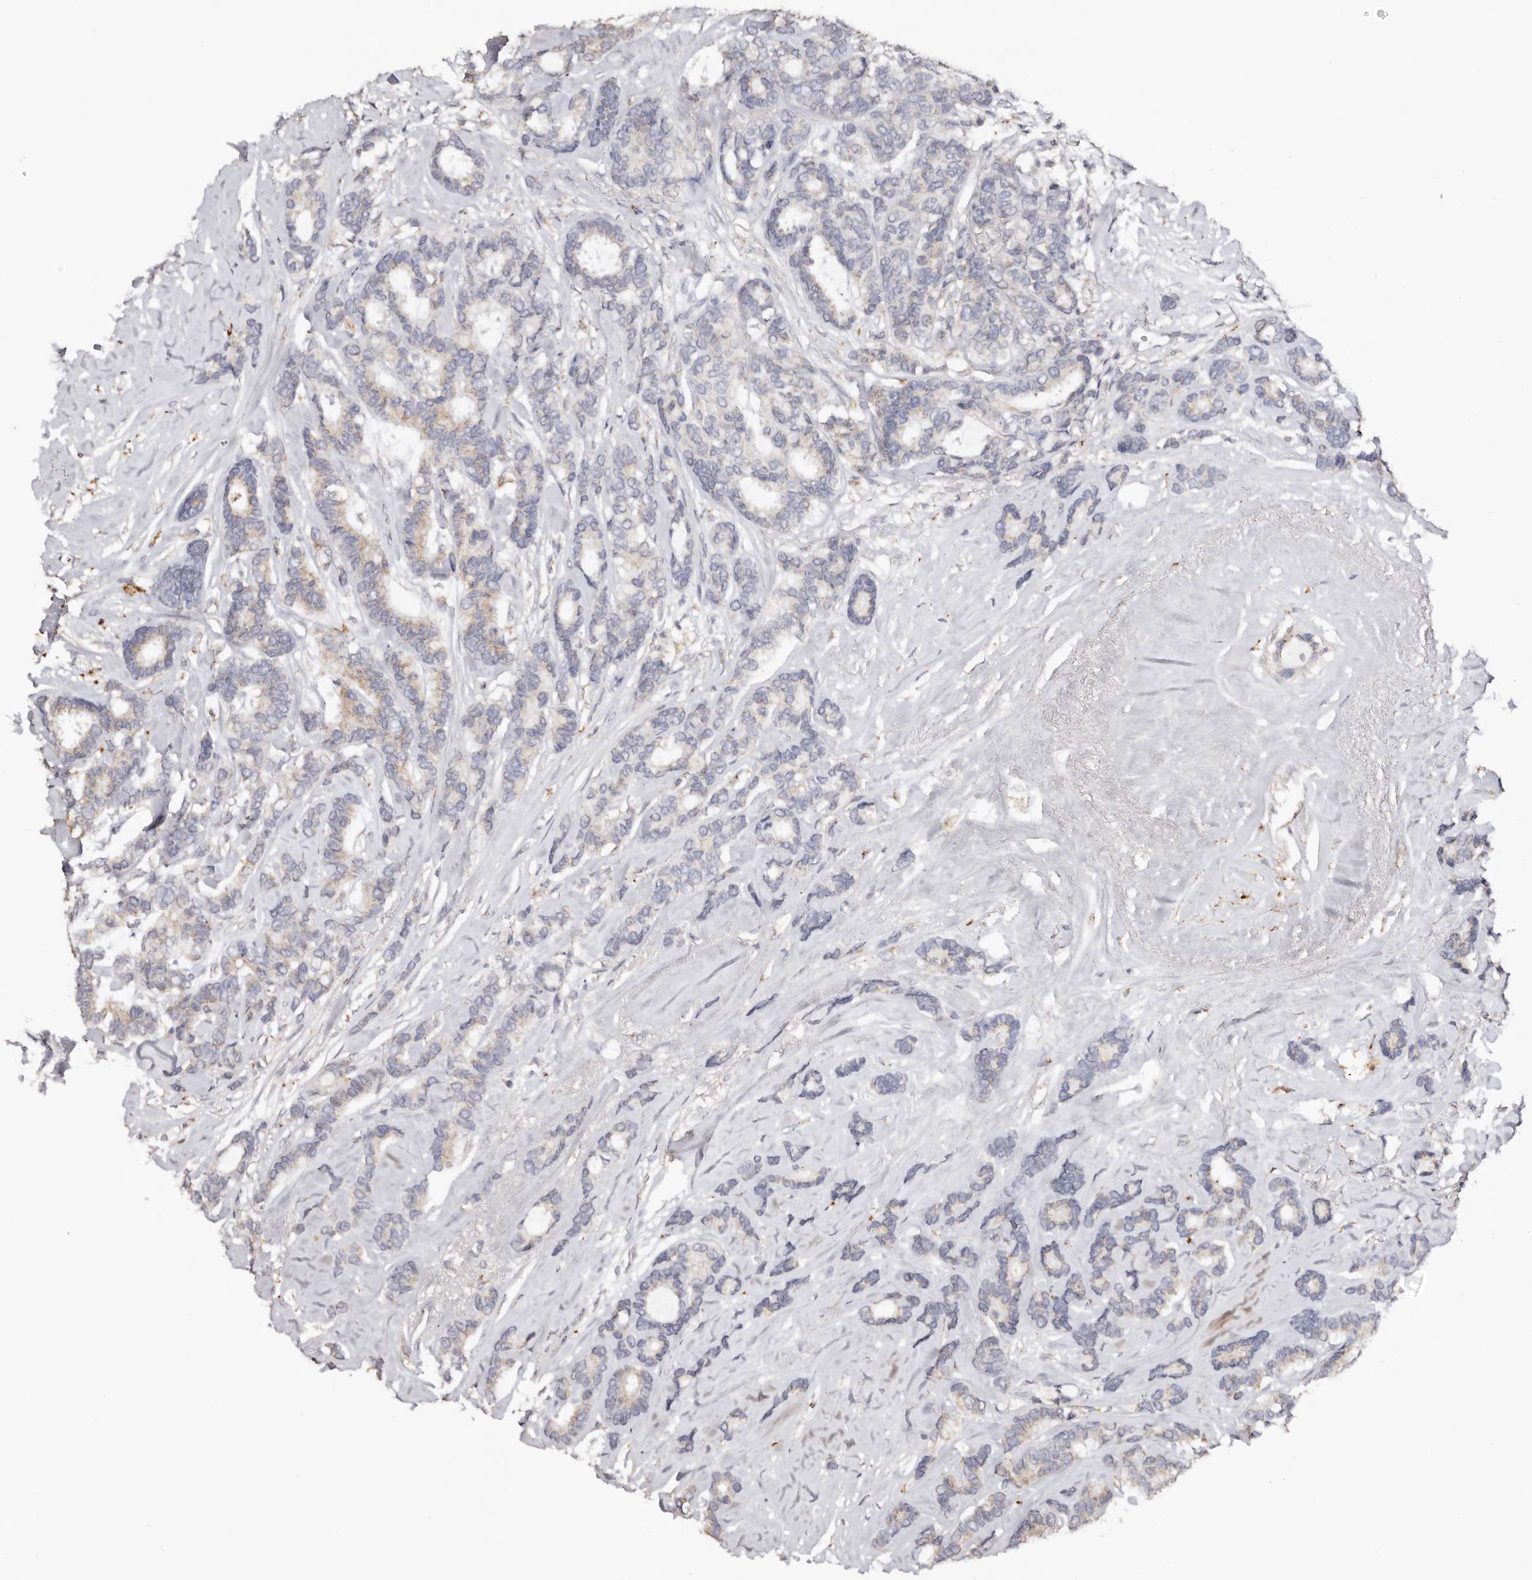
{"staining": {"intensity": "weak", "quantity": "<25%", "location": "cytoplasmic/membranous"}, "tissue": "breast cancer", "cell_type": "Tumor cells", "image_type": "cancer", "snomed": [{"axis": "morphology", "description": "Duct carcinoma"}, {"axis": "topography", "description": "Breast"}], "caption": "DAB immunohistochemical staining of infiltrating ductal carcinoma (breast) shows no significant positivity in tumor cells. (Stains: DAB (3,3'-diaminobenzidine) immunohistochemistry (IHC) with hematoxylin counter stain, Microscopy: brightfield microscopy at high magnification).", "gene": "LGALS7B", "patient": {"sex": "female", "age": 87}}